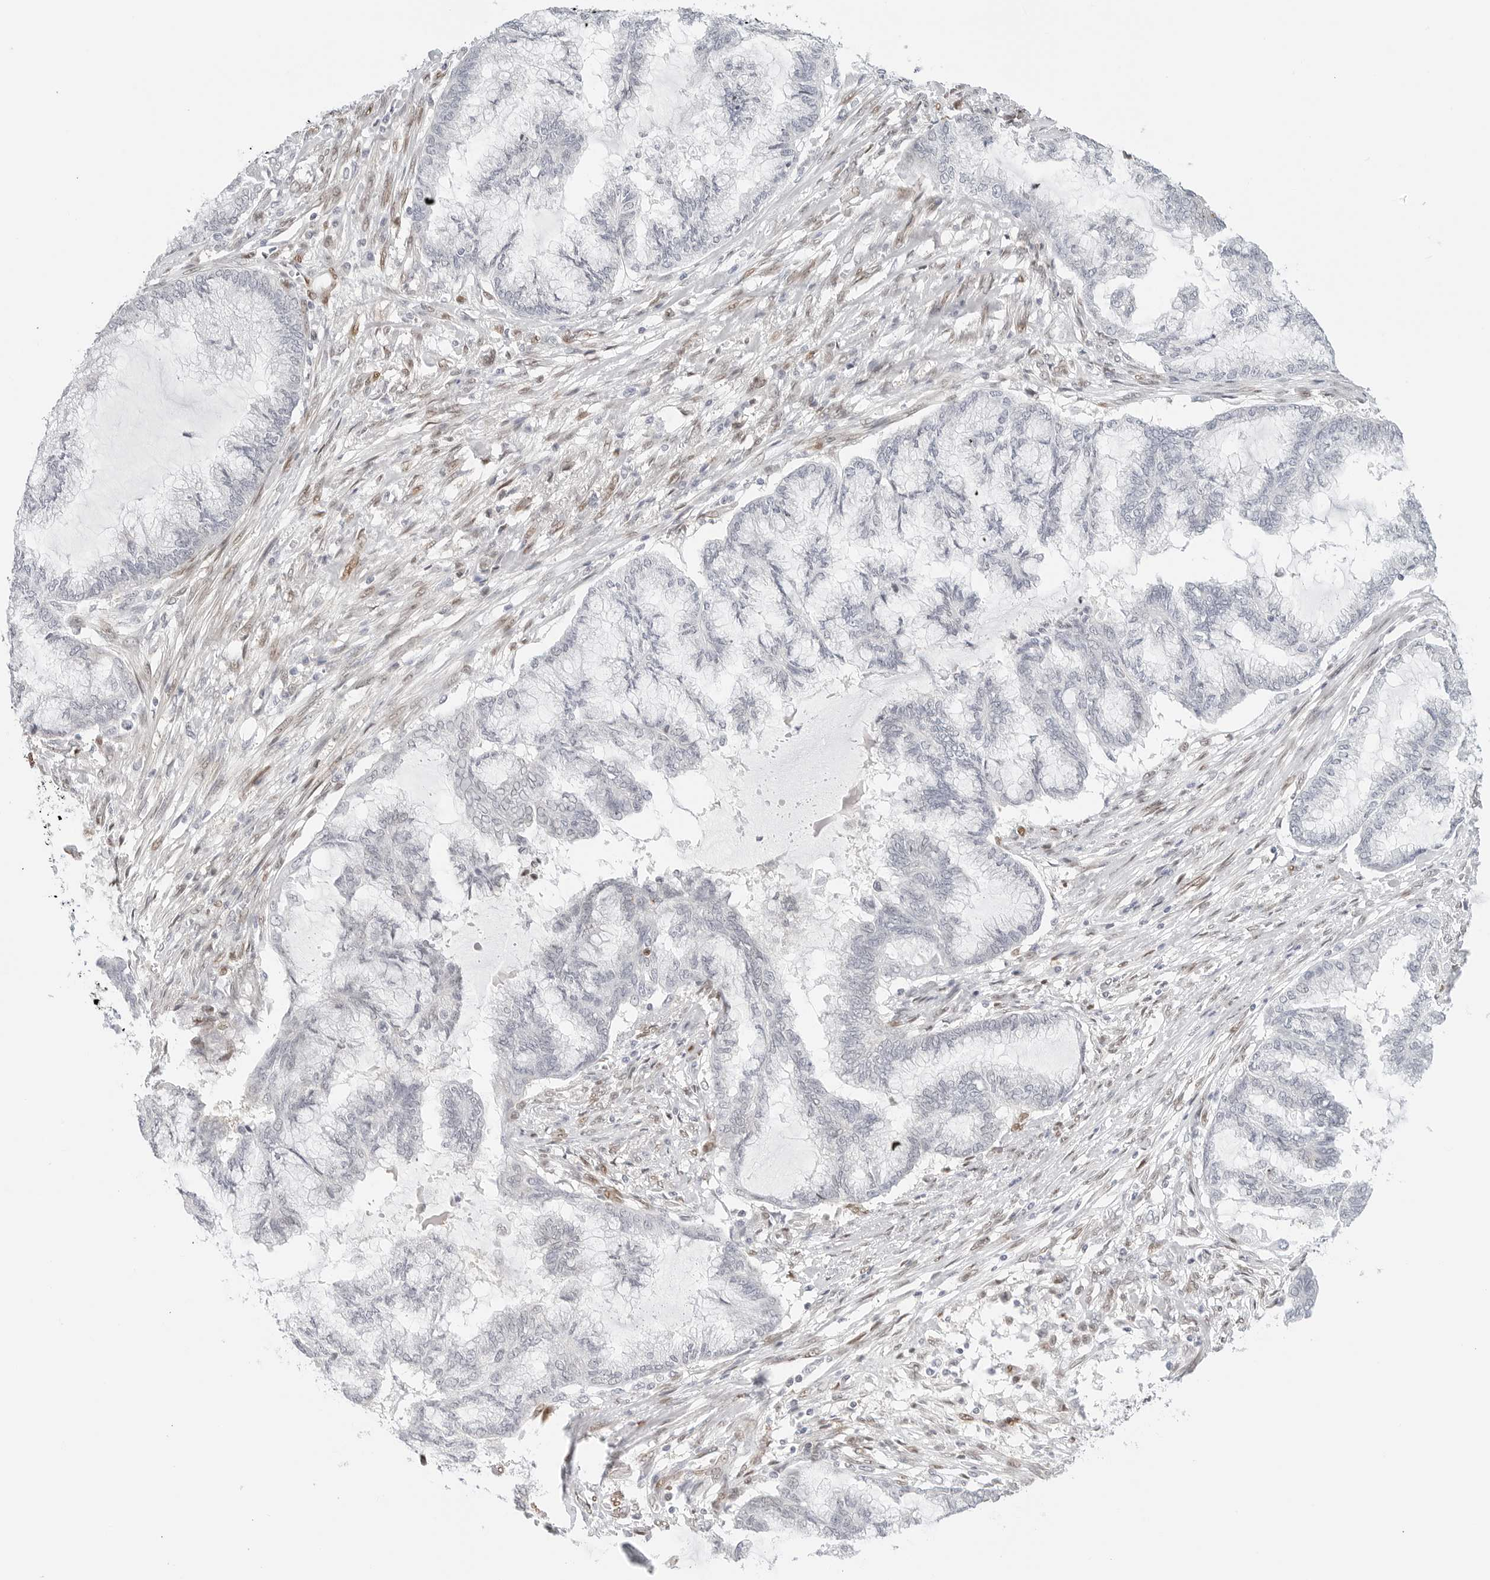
{"staining": {"intensity": "negative", "quantity": "none", "location": "none"}, "tissue": "endometrial cancer", "cell_type": "Tumor cells", "image_type": "cancer", "snomed": [{"axis": "morphology", "description": "Adenocarcinoma, NOS"}, {"axis": "topography", "description": "Endometrium"}], "caption": "High magnification brightfield microscopy of endometrial adenocarcinoma stained with DAB (3,3'-diaminobenzidine) (brown) and counterstained with hematoxylin (blue): tumor cells show no significant expression.", "gene": "SPIDR", "patient": {"sex": "female", "age": 86}}